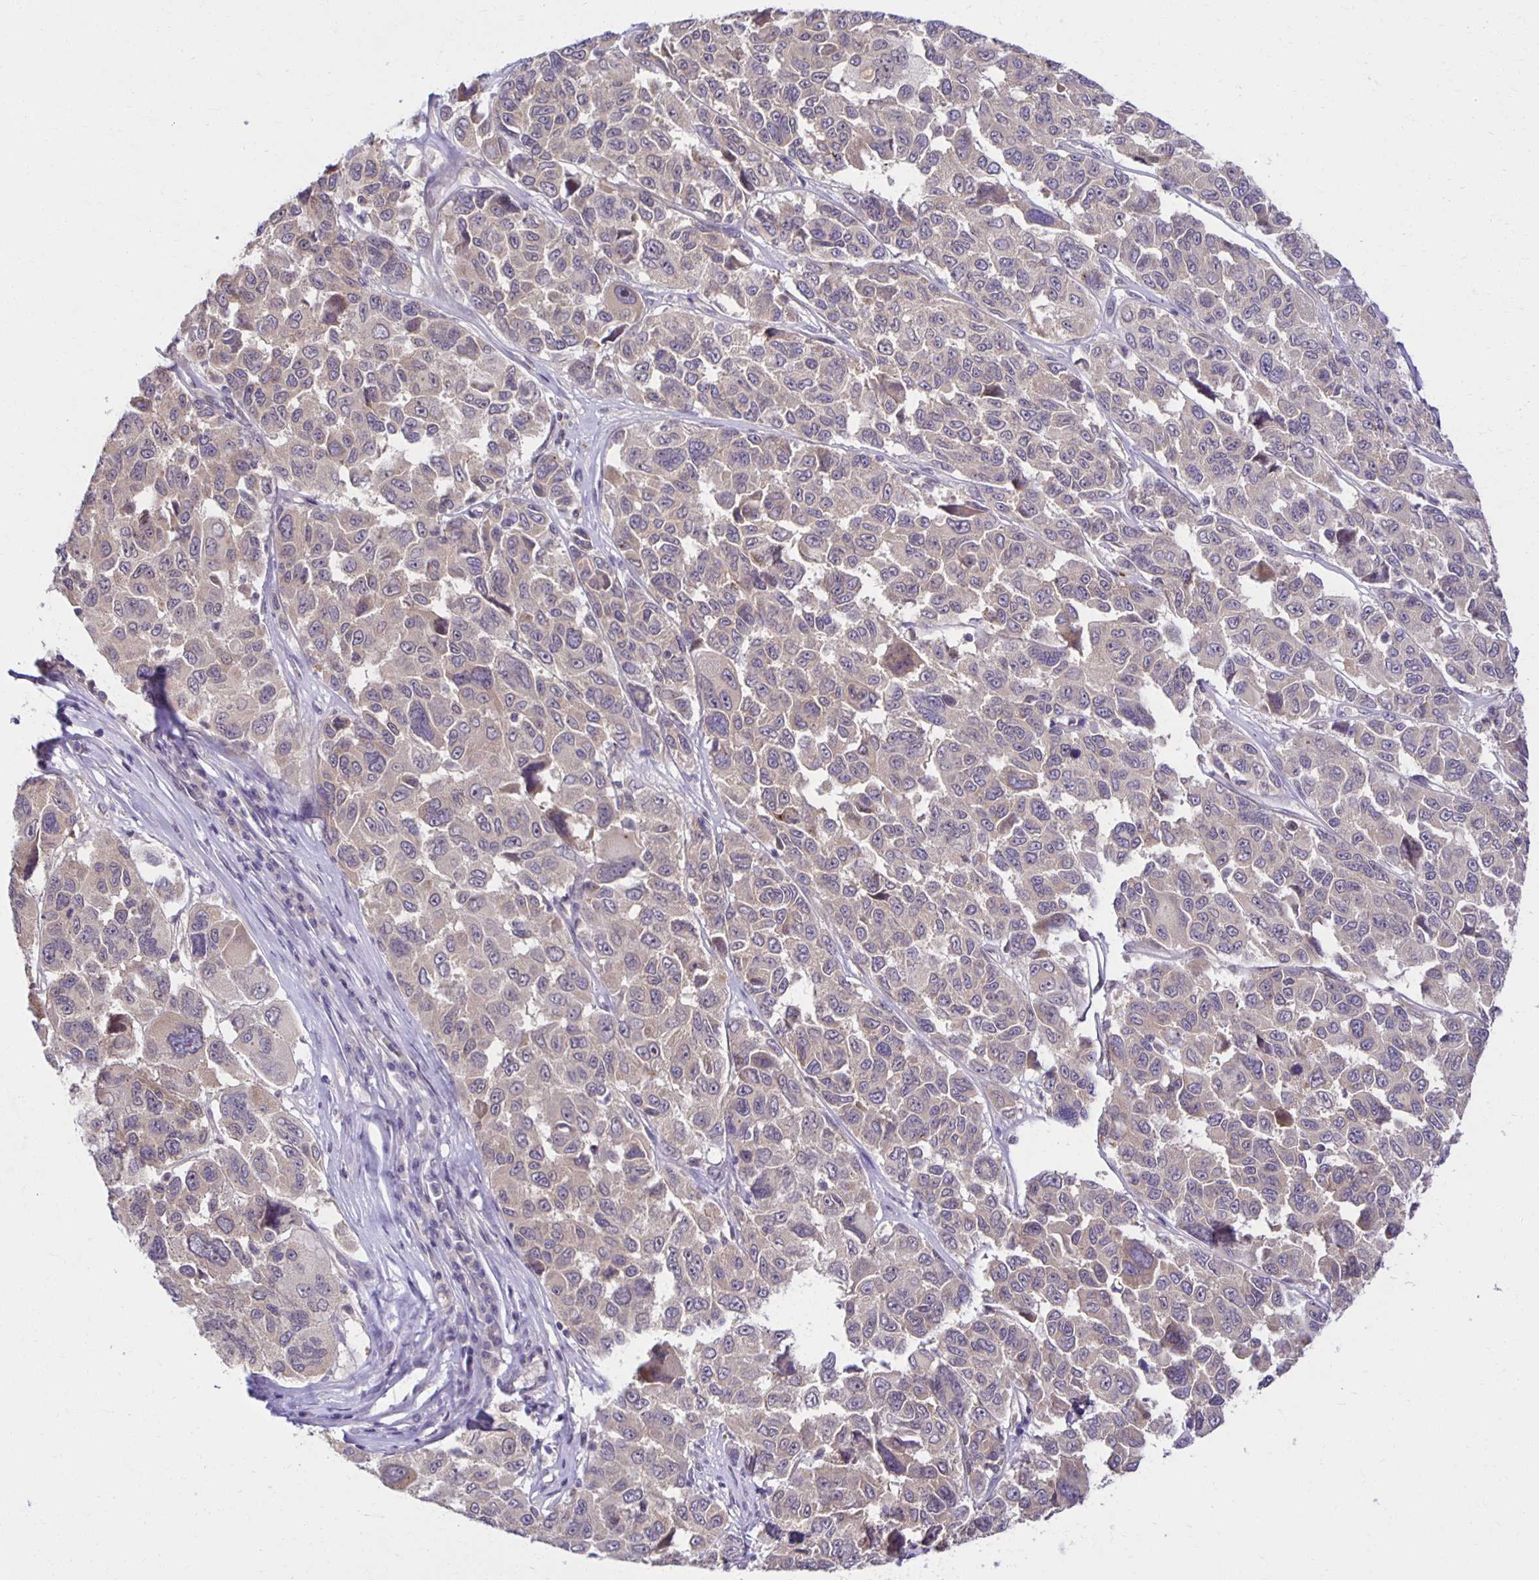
{"staining": {"intensity": "weak", "quantity": "<25%", "location": "cytoplasmic/membranous"}, "tissue": "melanoma", "cell_type": "Tumor cells", "image_type": "cancer", "snomed": [{"axis": "morphology", "description": "Malignant melanoma, NOS"}, {"axis": "topography", "description": "Skin"}], "caption": "This is an IHC histopathology image of human melanoma. There is no positivity in tumor cells.", "gene": "MIEN1", "patient": {"sex": "female", "age": 66}}